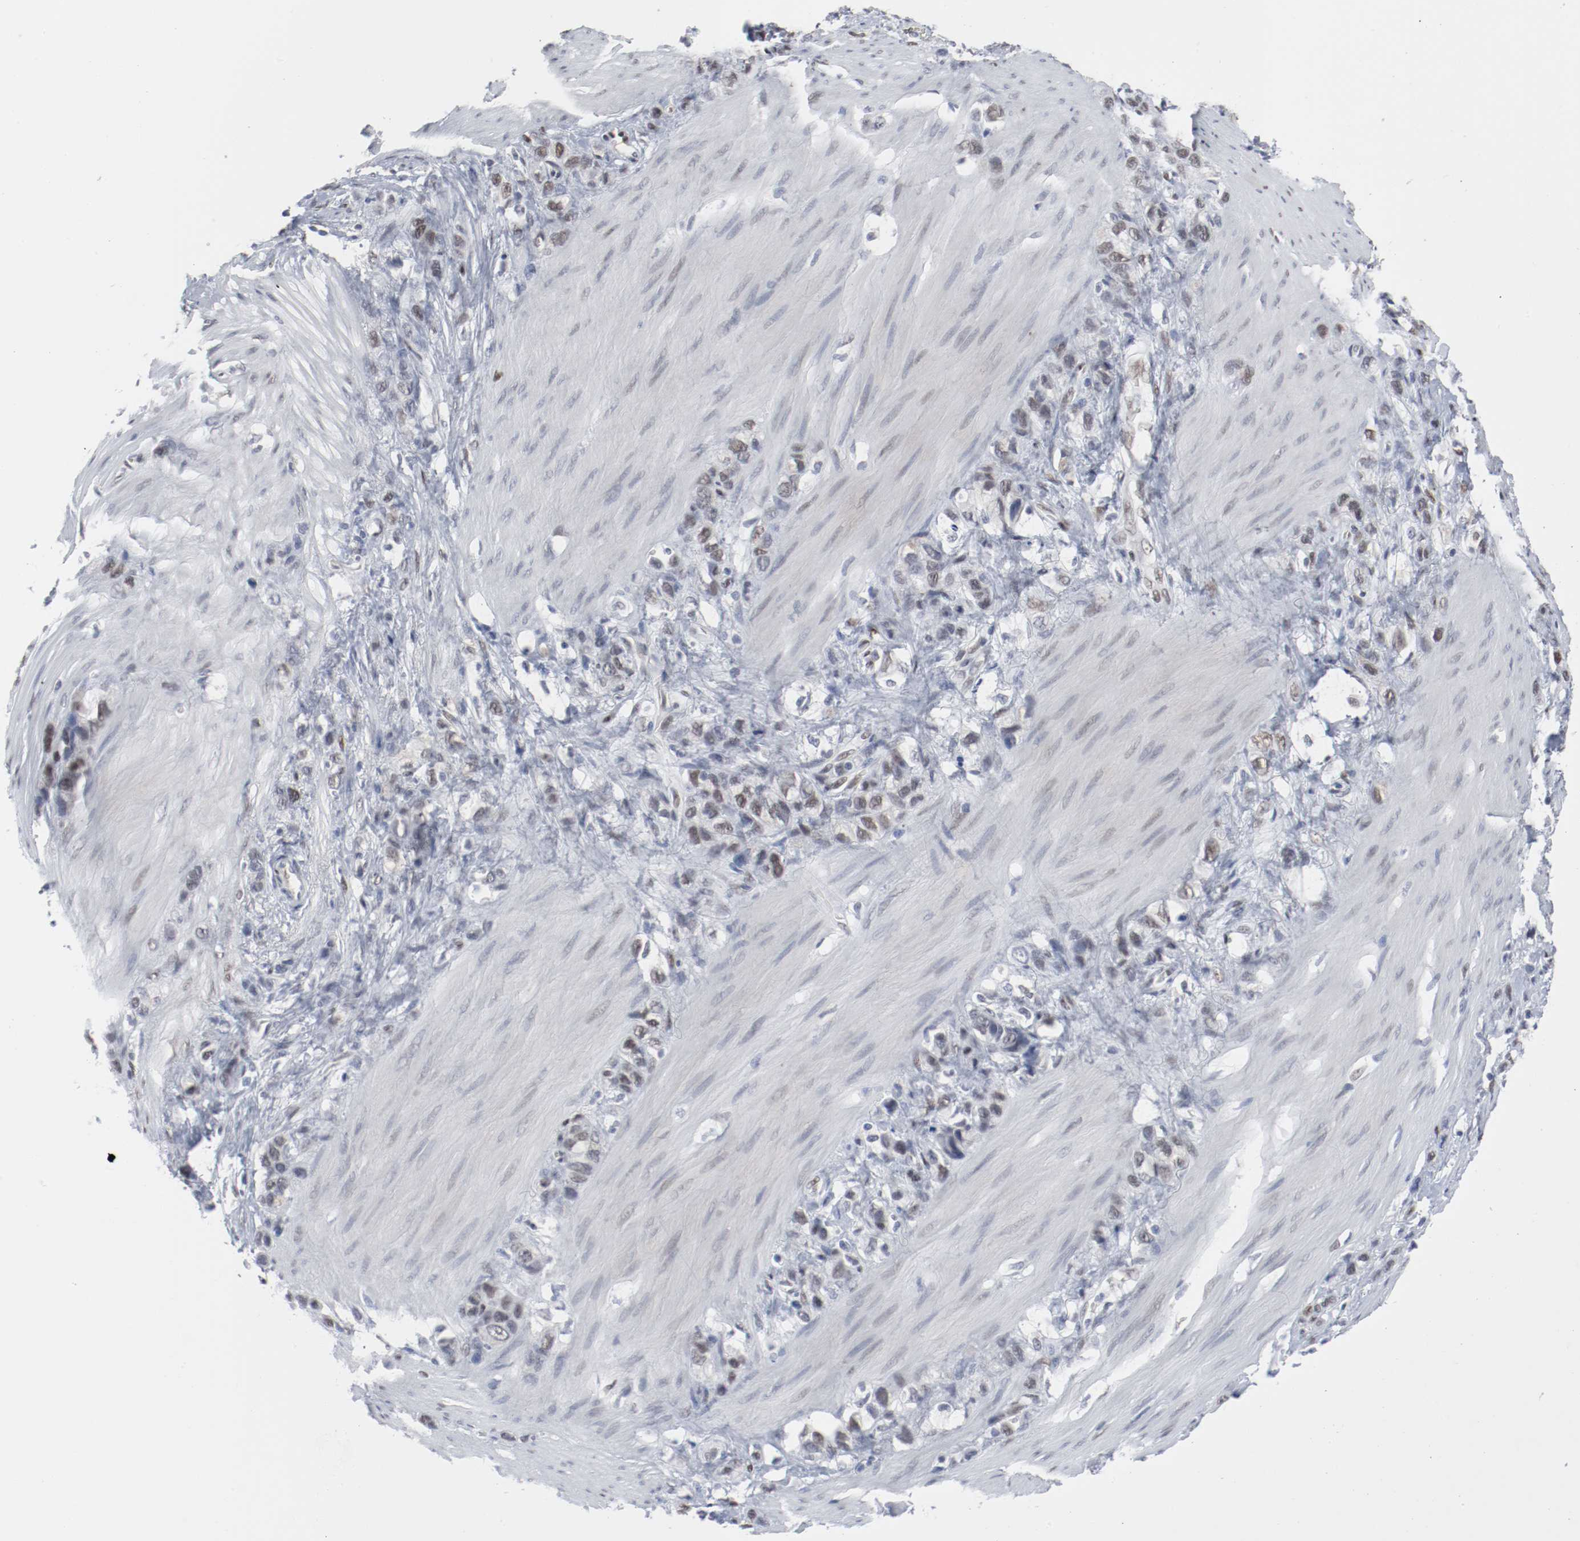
{"staining": {"intensity": "weak", "quantity": "25%-75%", "location": "nuclear"}, "tissue": "stomach cancer", "cell_type": "Tumor cells", "image_type": "cancer", "snomed": [{"axis": "morphology", "description": "Normal tissue, NOS"}, {"axis": "morphology", "description": "Adenocarcinoma, NOS"}, {"axis": "morphology", "description": "Adenocarcinoma, High grade"}, {"axis": "topography", "description": "Stomach, upper"}, {"axis": "topography", "description": "Stomach"}], "caption": "Stomach high-grade adenocarcinoma tissue displays weak nuclear positivity in about 25%-75% of tumor cells", "gene": "ATF7", "patient": {"sex": "female", "age": 65}}